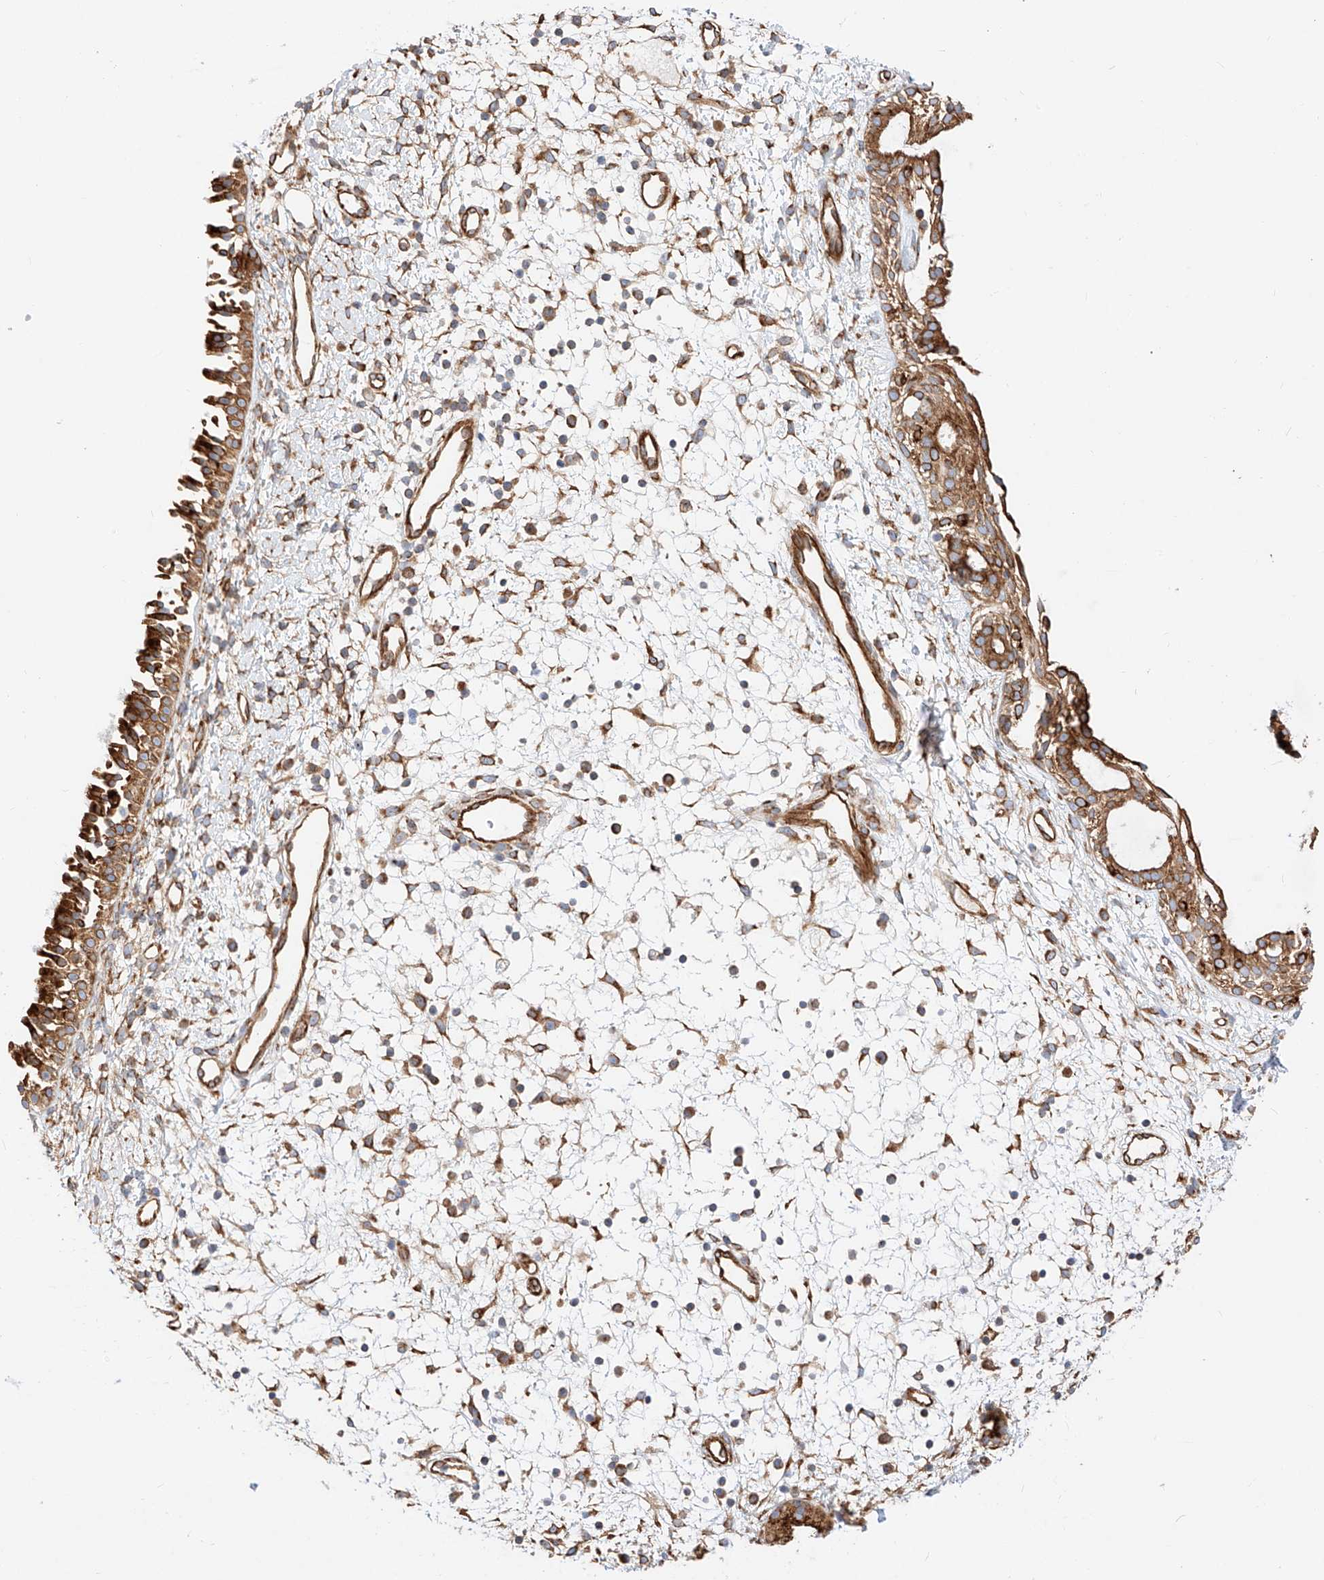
{"staining": {"intensity": "strong", "quantity": ">75%", "location": "cytoplasmic/membranous"}, "tissue": "nasopharynx", "cell_type": "Respiratory epithelial cells", "image_type": "normal", "snomed": [{"axis": "morphology", "description": "Normal tissue, NOS"}, {"axis": "topography", "description": "Nasopharynx"}], "caption": "Unremarkable nasopharynx was stained to show a protein in brown. There is high levels of strong cytoplasmic/membranous staining in about >75% of respiratory epithelial cells.", "gene": "CSGALNACT2", "patient": {"sex": "male", "age": 22}}